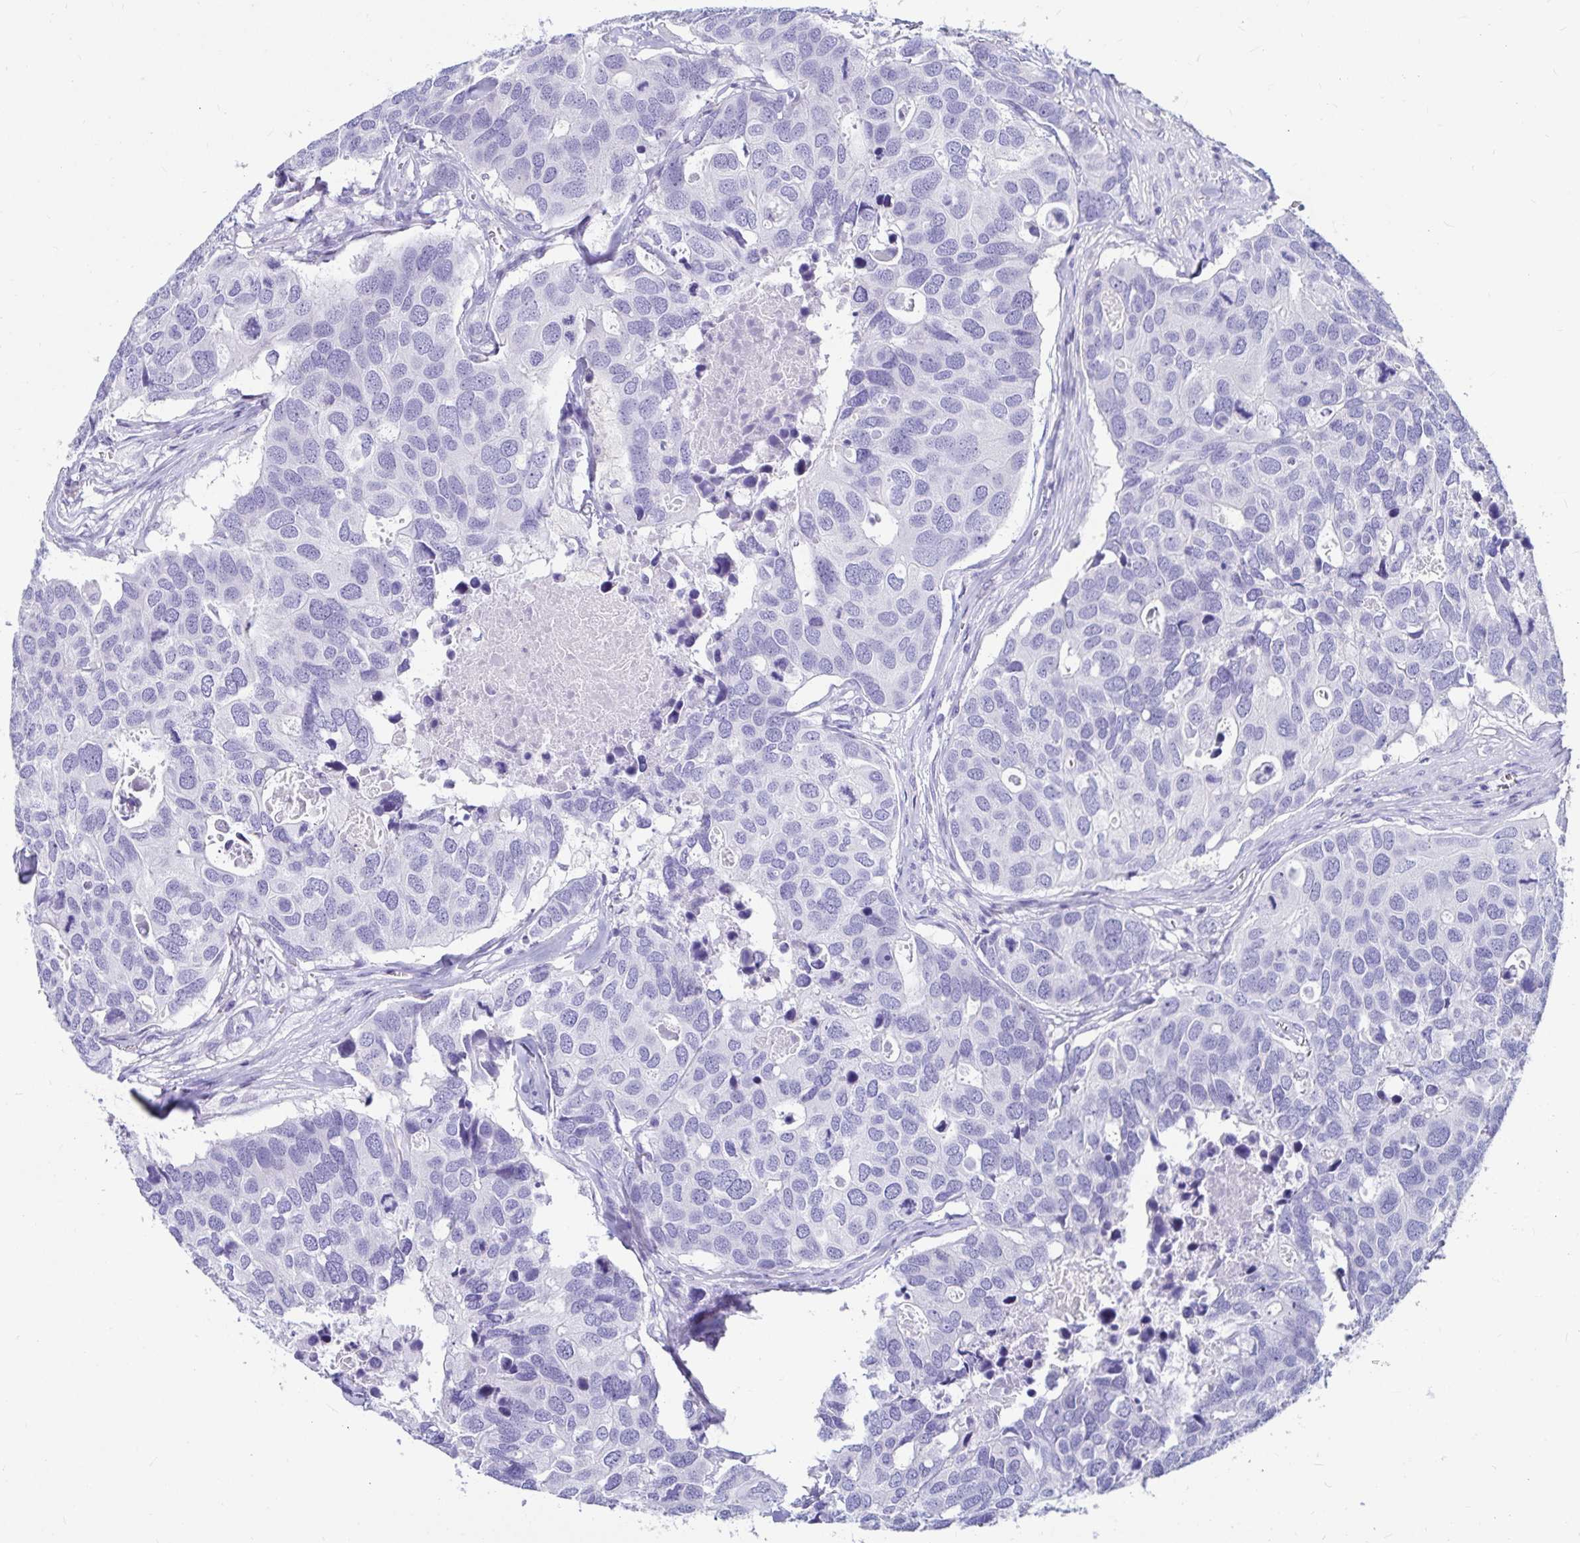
{"staining": {"intensity": "negative", "quantity": "none", "location": "none"}, "tissue": "breast cancer", "cell_type": "Tumor cells", "image_type": "cancer", "snomed": [{"axis": "morphology", "description": "Duct carcinoma"}, {"axis": "topography", "description": "Breast"}], "caption": "High power microscopy photomicrograph of an IHC photomicrograph of breast invasive ductal carcinoma, revealing no significant positivity in tumor cells.", "gene": "ZPBP2", "patient": {"sex": "female", "age": 83}}